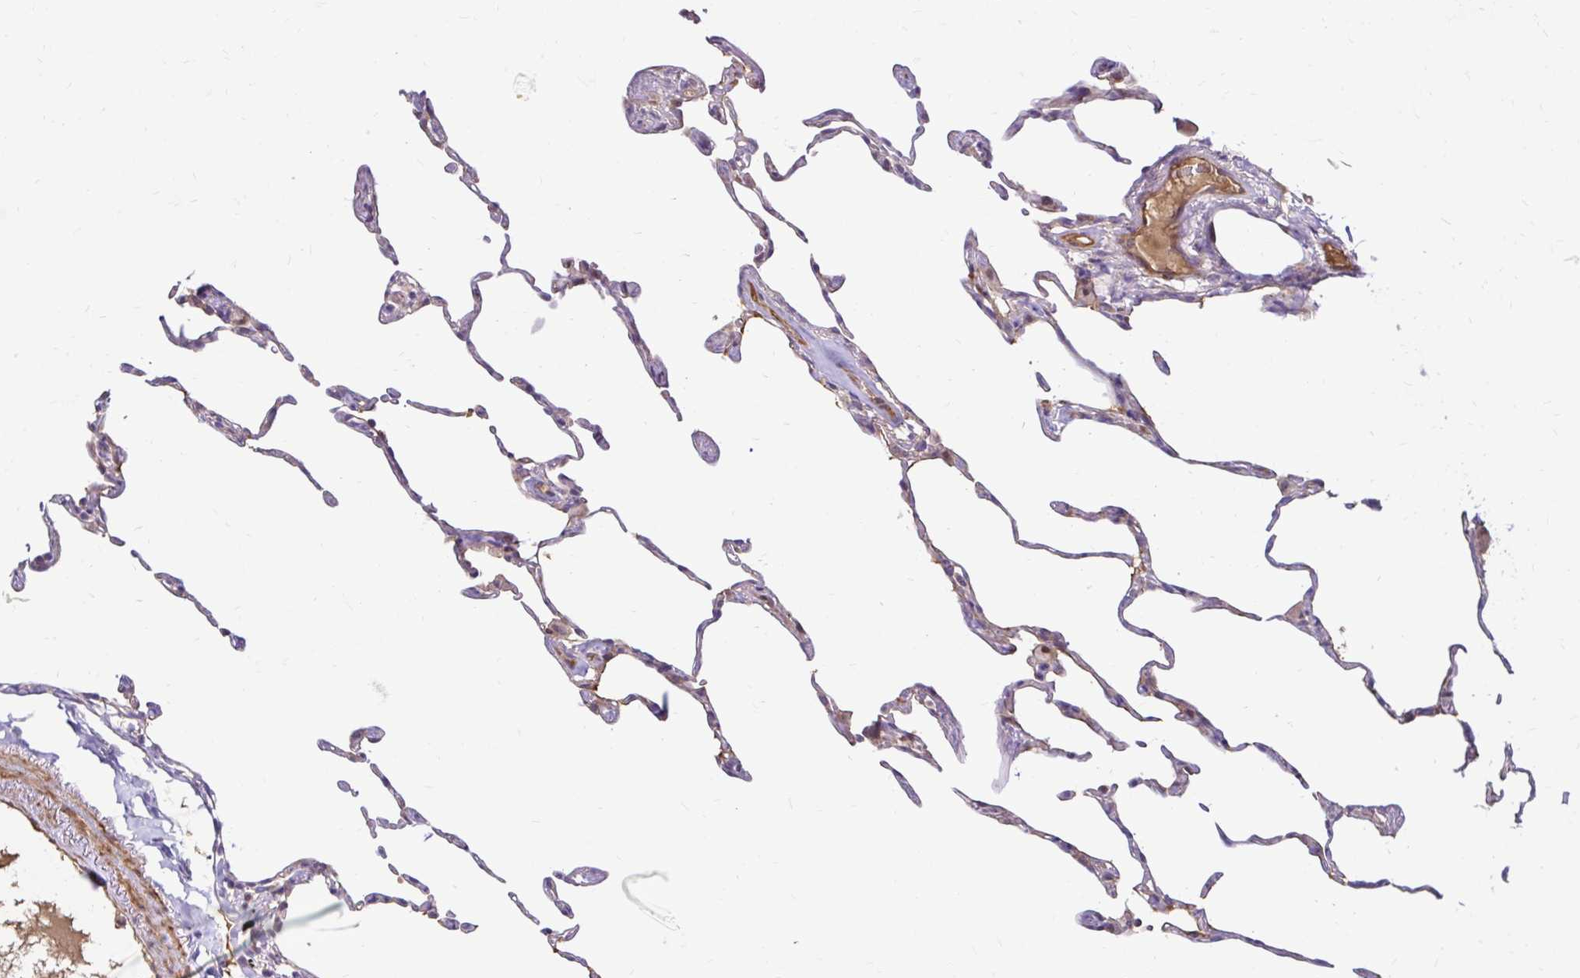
{"staining": {"intensity": "moderate", "quantity": "<25%", "location": "cytoplasmic/membranous"}, "tissue": "lung", "cell_type": "Alveolar cells", "image_type": "normal", "snomed": [{"axis": "morphology", "description": "Normal tissue, NOS"}, {"axis": "topography", "description": "Lung"}], "caption": "The photomicrograph shows immunohistochemical staining of unremarkable lung. There is moderate cytoplasmic/membranous positivity is appreciated in about <25% of alveolar cells.", "gene": "ARHGEF37", "patient": {"sex": "female", "age": 57}}